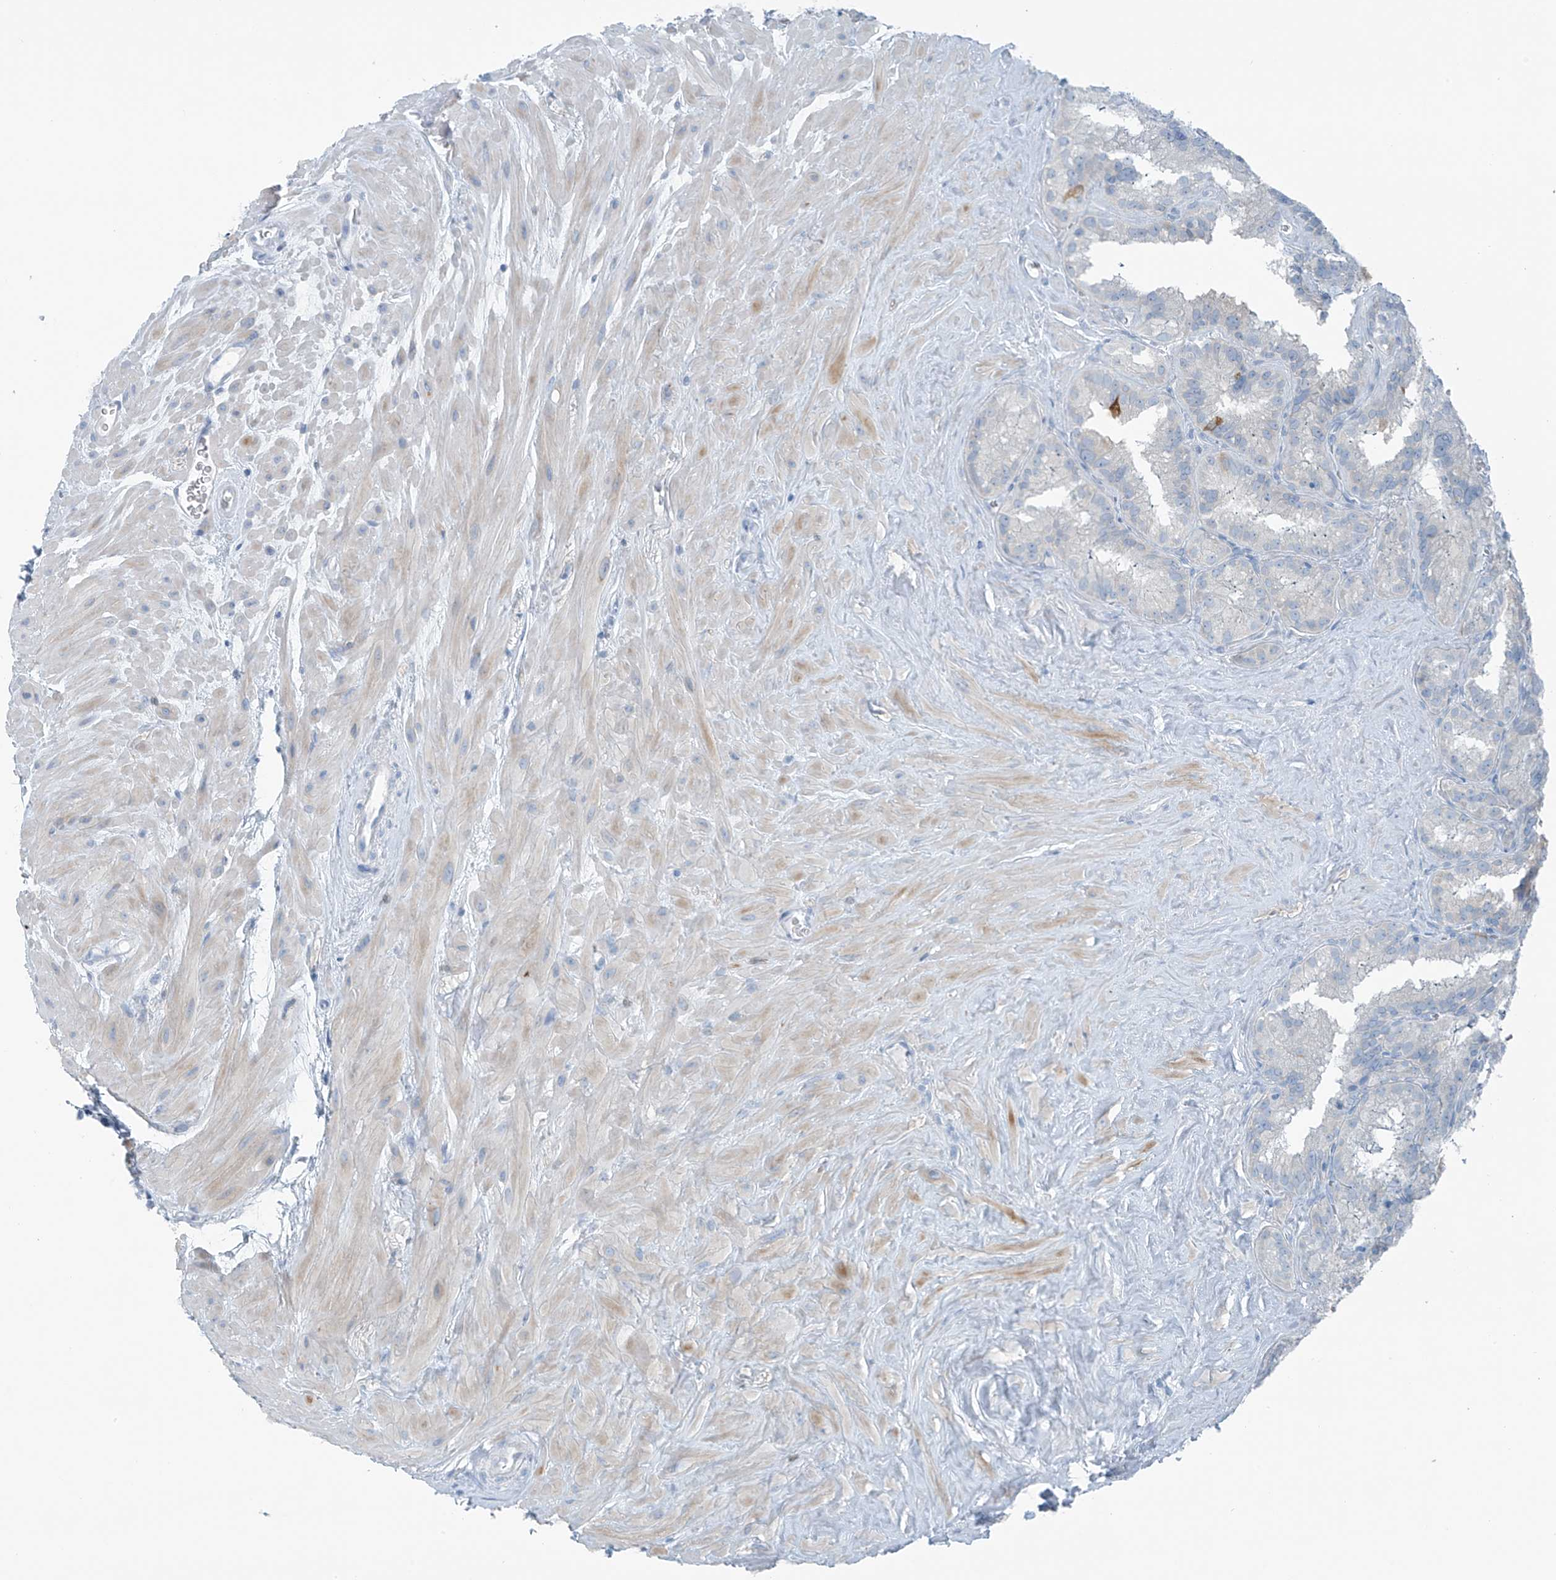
{"staining": {"intensity": "negative", "quantity": "none", "location": "none"}, "tissue": "seminal vesicle", "cell_type": "Glandular cells", "image_type": "normal", "snomed": [{"axis": "morphology", "description": "Normal tissue, NOS"}, {"axis": "topography", "description": "Prostate"}, {"axis": "topography", "description": "Seminal veicle"}], "caption": "The immunohistochemistry (IHC) image has no significant positivity in glandular cells of seminal vesicle.", "gene": "SLC25A43", "patient": {"sex": "male", "age": 59}}